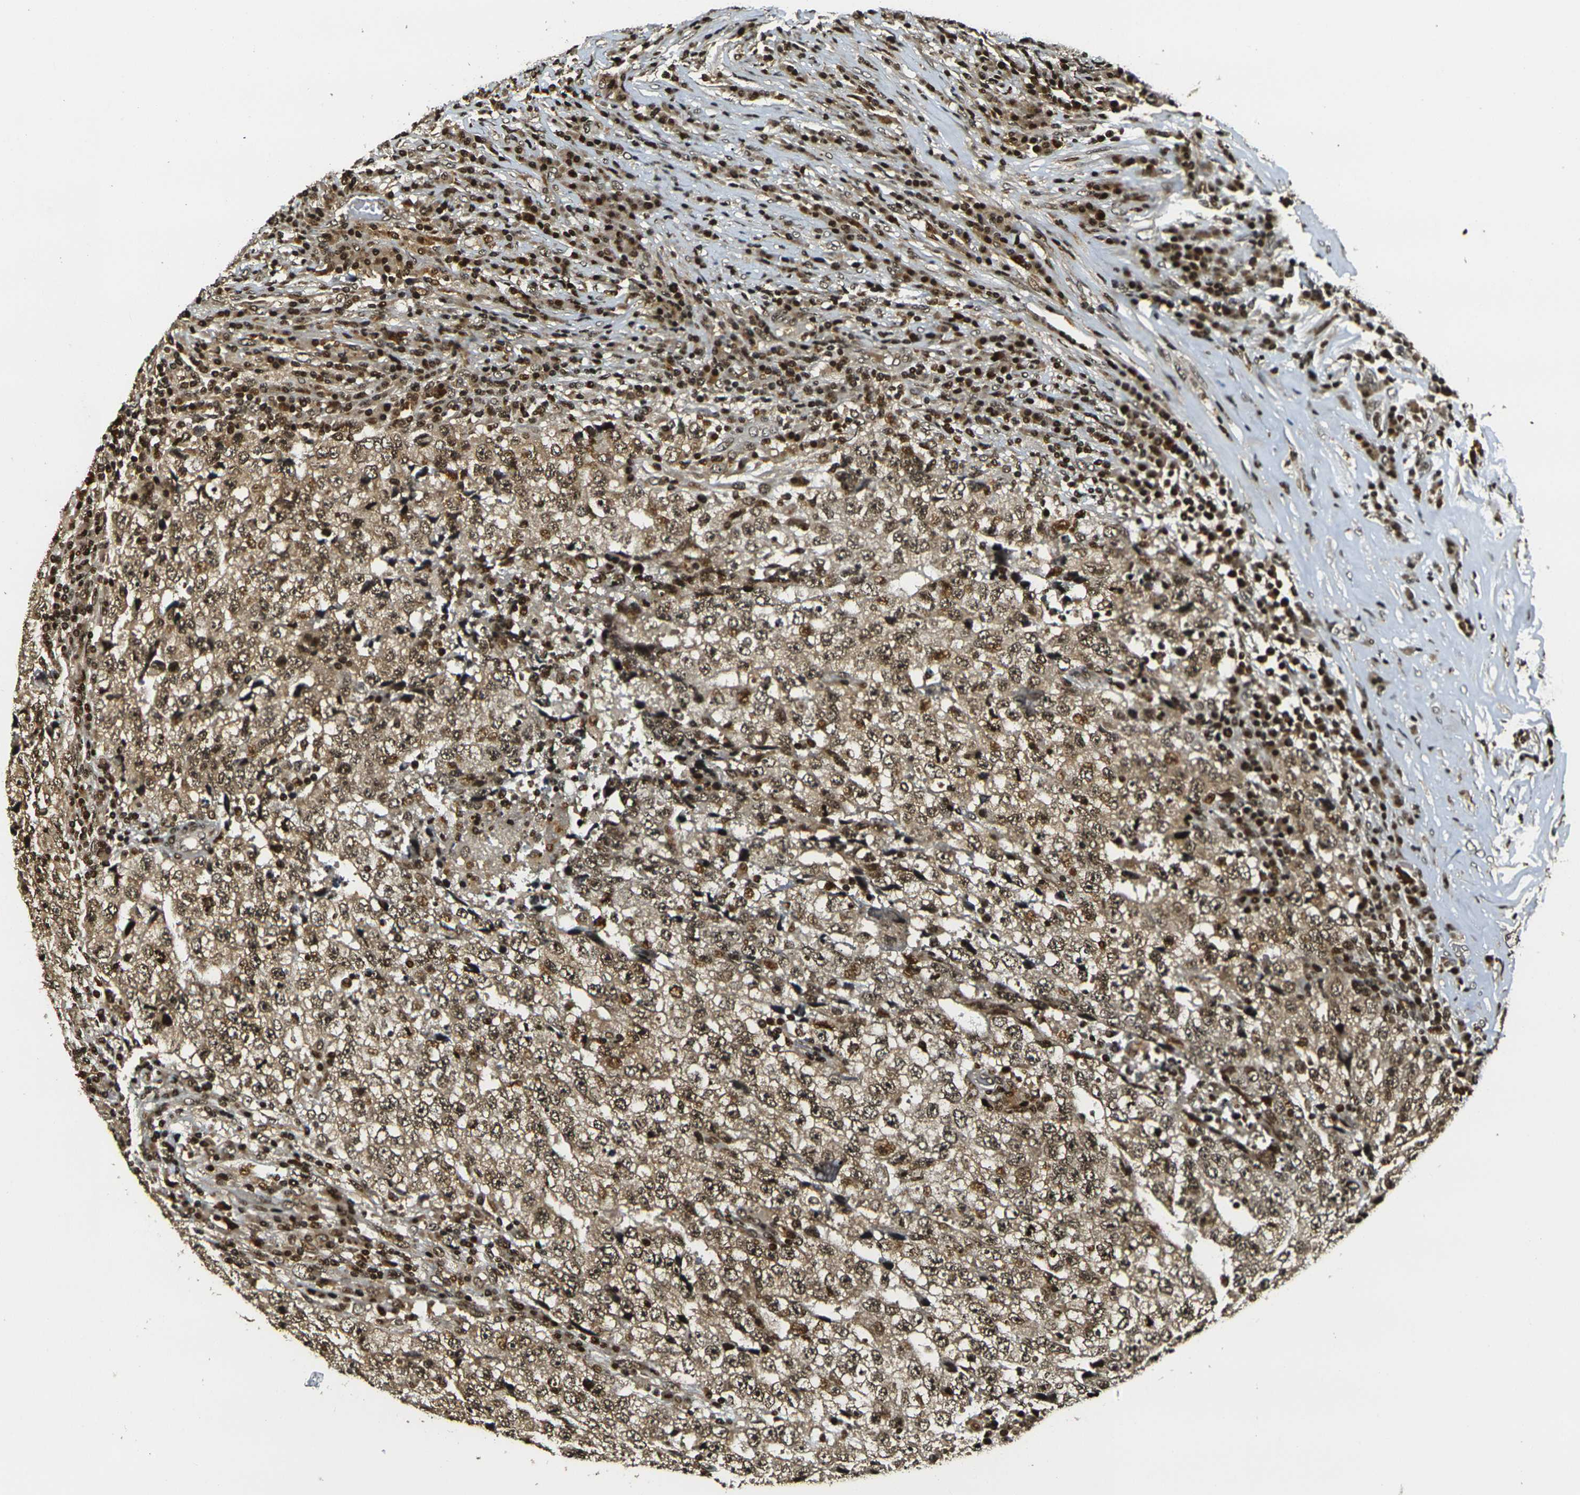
{"staining": {"intensity": "moderate", "quantity": ">75%", "location": "cytoplasmic/membranous,nuclear"}, "tissue": "testis cancer", "cell_type": "Tumor cells", "image_type": "cancer", "snomed": [{"axis": "morphology", "description": "Necrosis, NOS"}, {"axis": "morphology", "description": "Carcinoma, Embryonal, NOS"}, {"axis": "topography", "description": "Testis"}], "caption": "Tumor cells display moderate cytoplasmic/membranous and nuclear positivity in about >75% of cells in testis embryonal carcinoma.", "gene": "ACTL6A", "patient": {"sex": "male", "age": 19}}